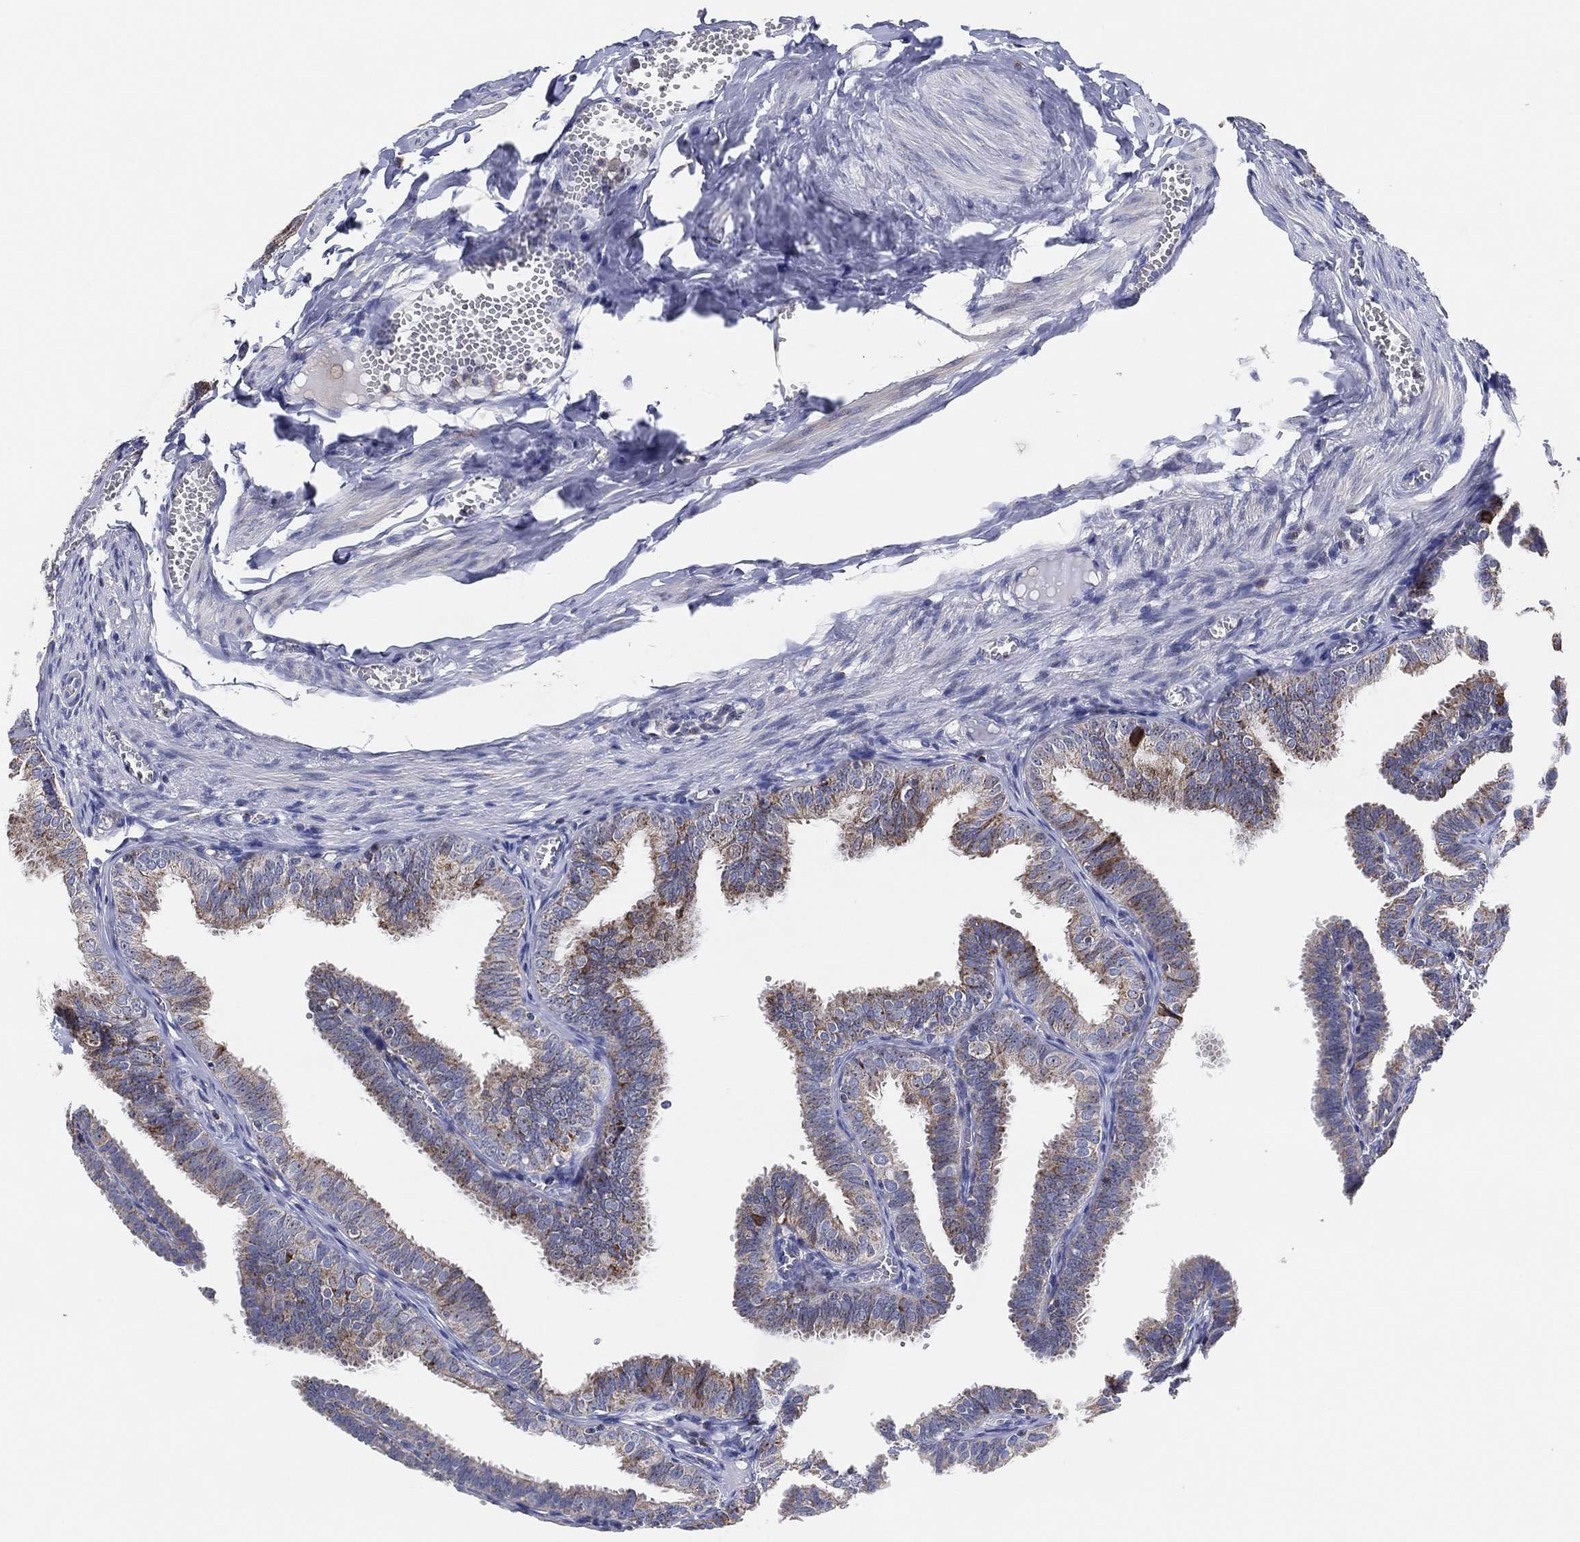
{"staining": {"intensity": "moderate", "quantity": "<25%", "location": "cytoplasmic/membranous"}, "tissue": "fallopian tube", "cell_type": "Glandular cells", "image_type": "normal", "snomed": [{"axis": "morphology", "description": "Normal tissue, NOS"}, {"axis": "topography", "description": "Fallopian tube"}], "caption": "Fallopian tube stained with DAB (3,3'-diaminobenzidine) immunohistochemistry displays low levels of moderate cytoplasmic/membranous expression in approximately <25% of glandular cells.", "gene": "GCAT", "patient": {"sex": "female", "age": 25}}